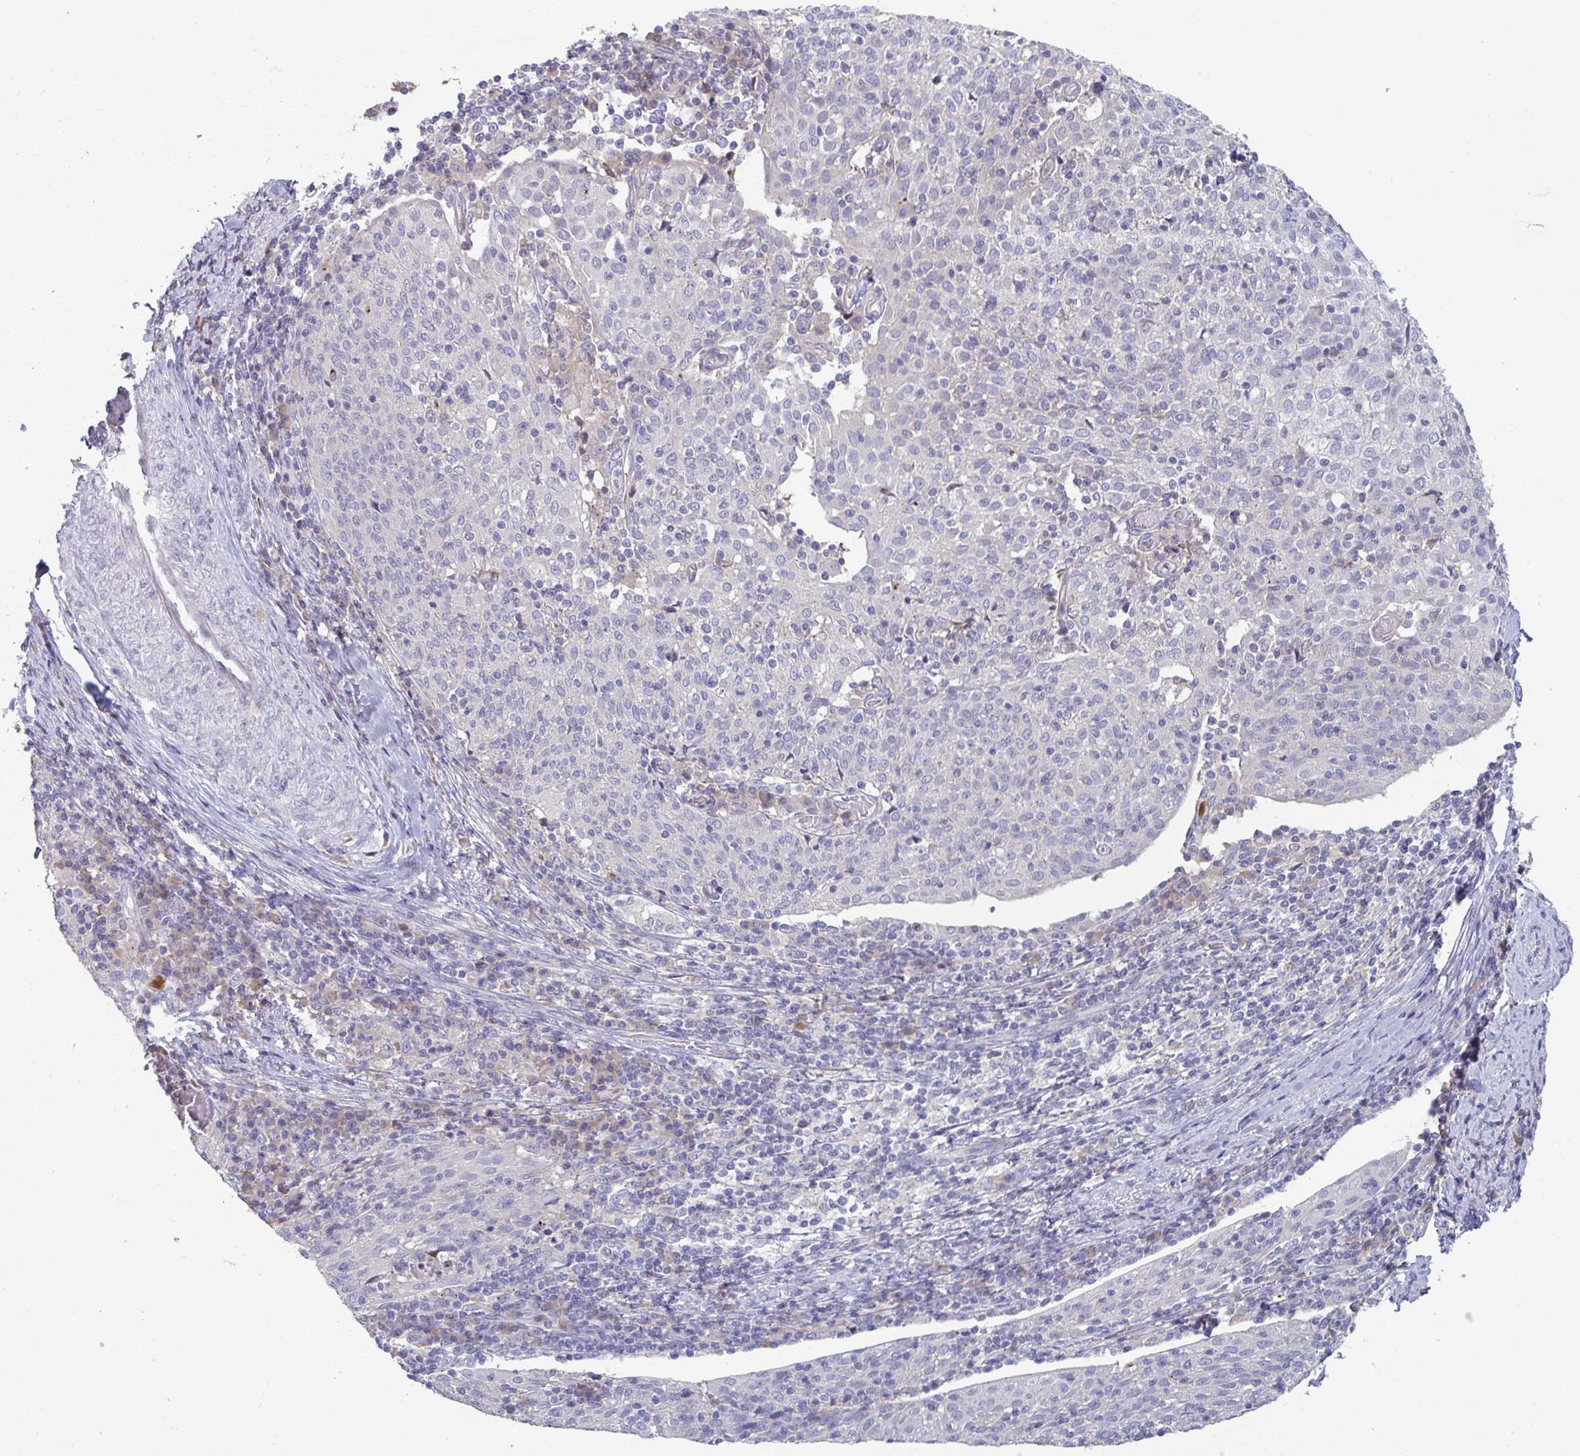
{"staining": {"intensity": "negative", "quantity": "none", "location": "none"}, "tissue": "cervical cancer", "cell_type": "Tumor cells", "image_type": "cancer", "snomed": [{"axis": "morphology", "description": "Squamous cell carcinoma, NOS"}, {"axis": "topography", "description": "Cervix"}], "caption": "This is an IHC photomicrograph of human cervical squamous cell carcinoma. There is no expression in tumor cells.", "gene": "HGFAC", "patient": {"sex": "female", "age": 52}}